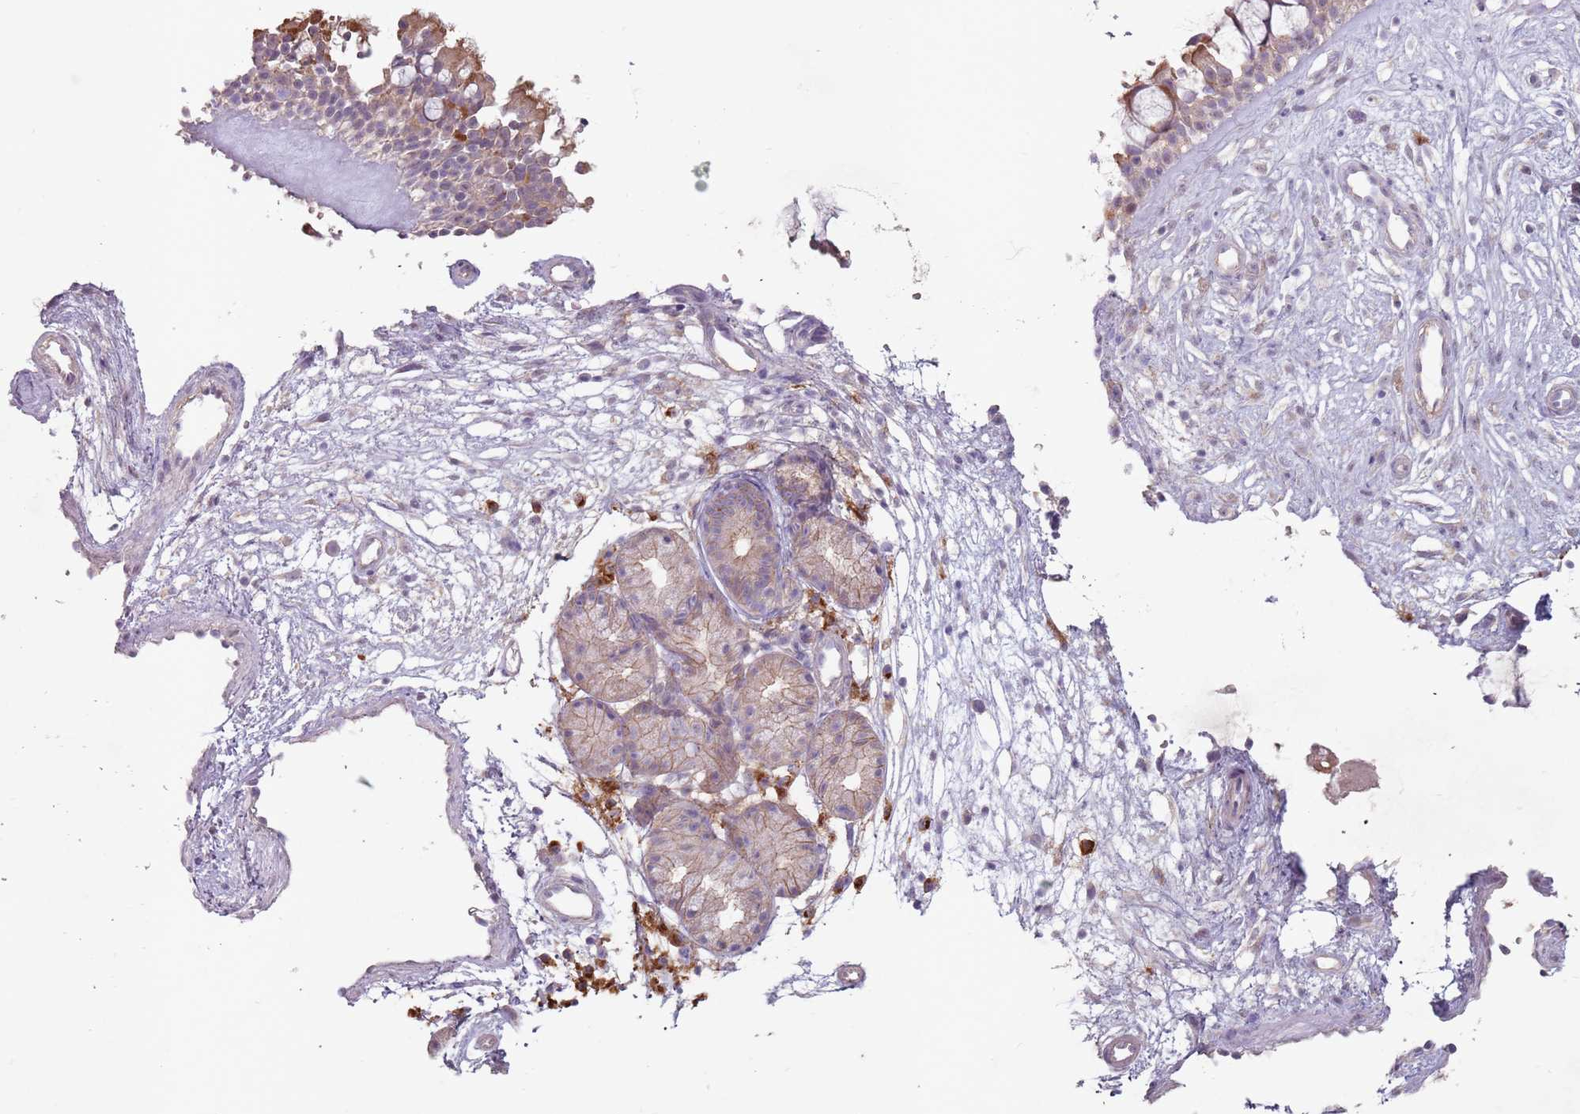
{"staining": {"intensity": "weak", "quantity": "25%-75%", "location": "cytoplasmic/membranous"}, "tissue": "nasopharynx", "cell_type": "Respiratory epithelial cells", "image_type": "normal", "snomed": [{"axis": "morphology", "description": "Normal tissue, NOS"}, {"axis": "topography", "description": "Nasopharynx"}], "caption": "Nasopharynx stained for a protein displays weak cytoplasmic/membranous positivity in respiratory epithelial cells. (Brightfield microscopy of DAB IHC at high magnification).", "gene": "STYK1", "patient": {"sex": "male", "age": 32}}